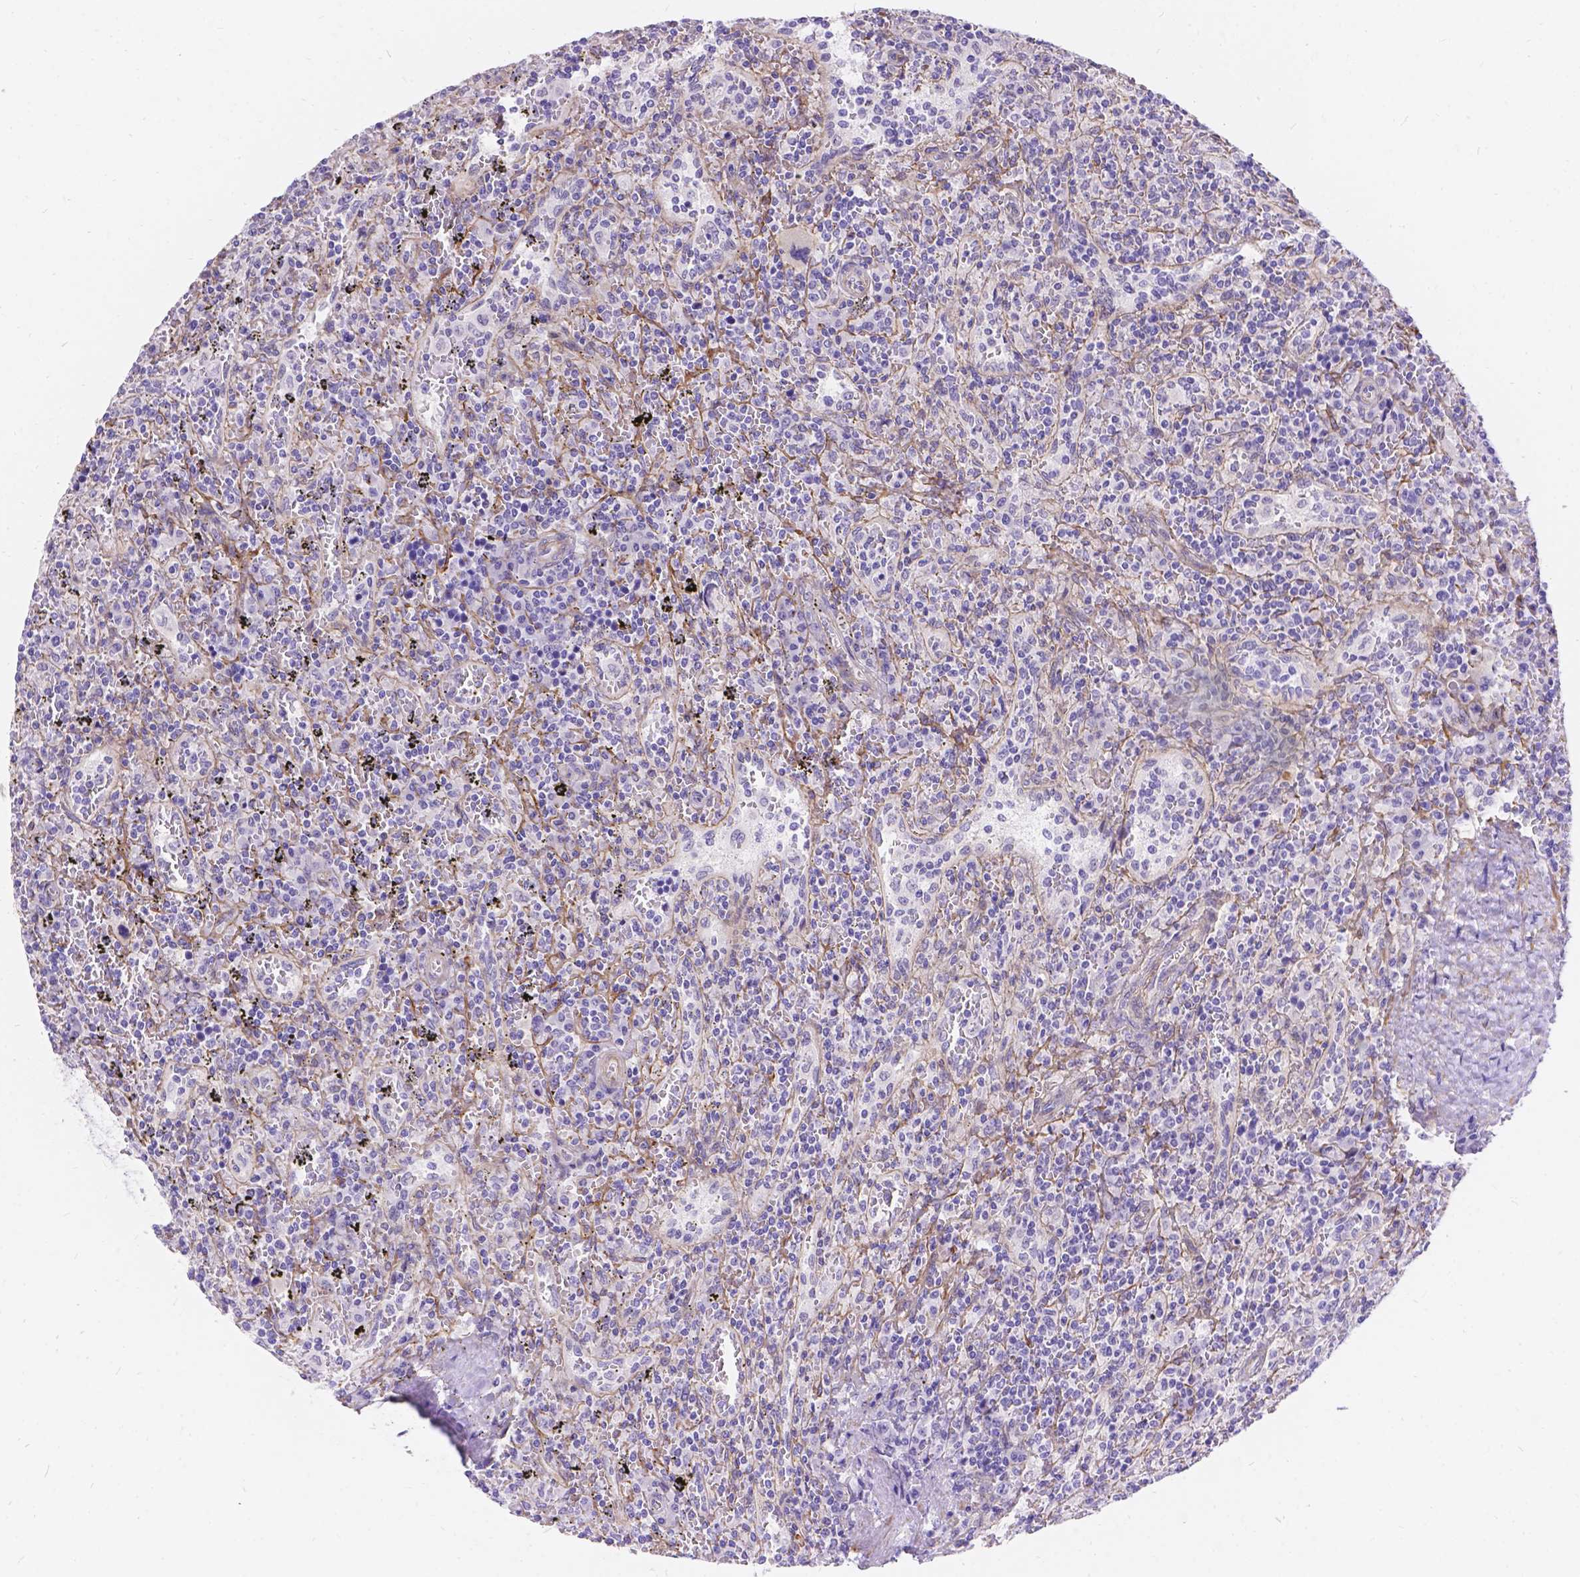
{"staining": {"intensity": "negative", "quantity": "none", "location": "none"}, "tissue": "lymphoma", "cell_type": "Tumor cells", "image_type": "cancer", "snomed": [{"axis": "morphology", "description": "Malignant lymphoma, non-Hodgkin's type, Low grade"}, {"axis": "topography", "description": "Spleen"}], "caption": "Histopathology image shows no protein positivity in tumor cells of low-grade malignant lymphoma, non-Hodgkin's type tissue.", "gene": "PALS1", "patient": {"sex": "male", "age": 62}}